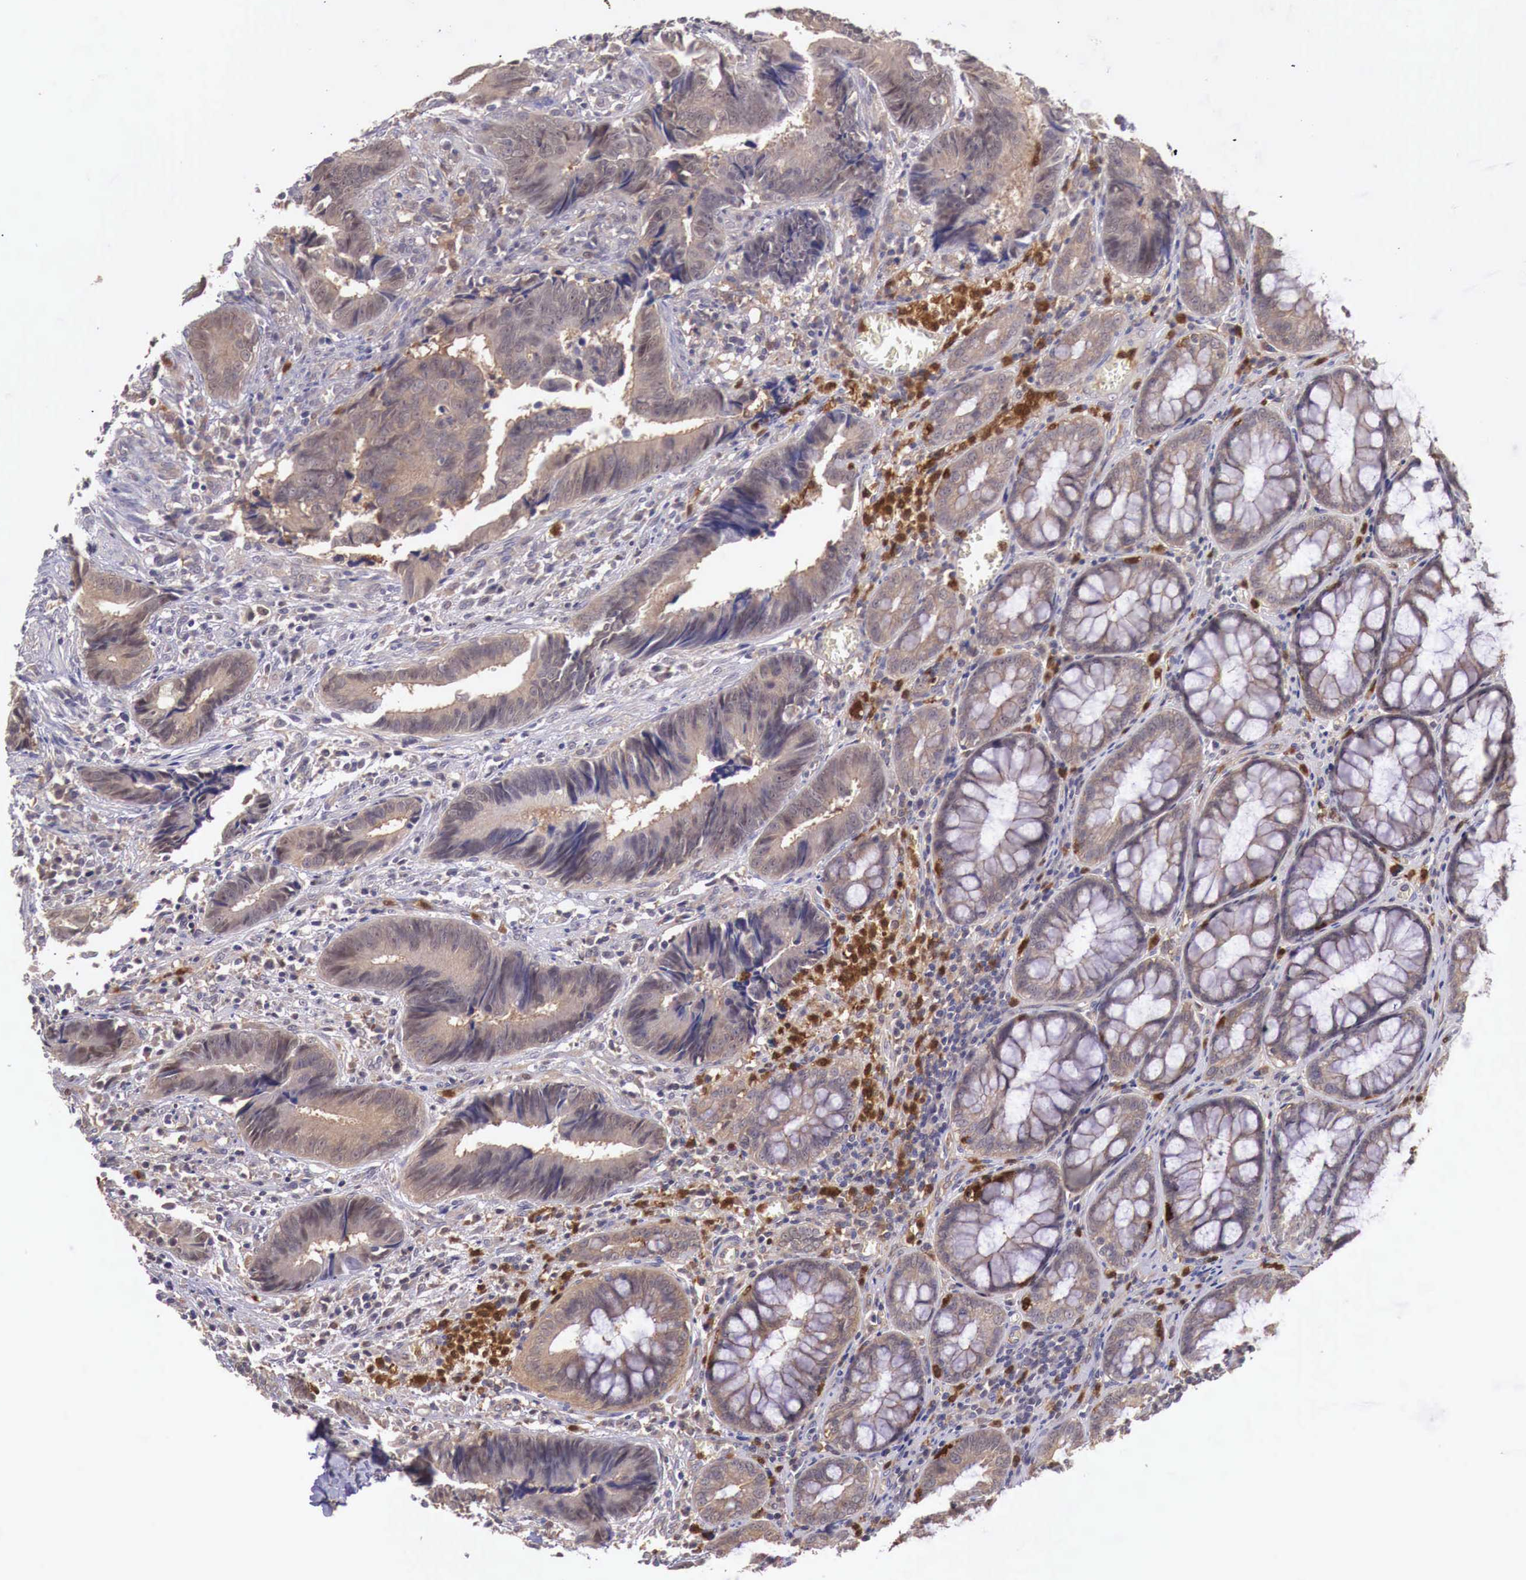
{"staining": {"intensity": "weak", "quantity": ">75%", "location": "cytoplasmic/membranous"}, "tissue": "colorectal cancer", "cell_type": "Tumor cells", "image_type": "cancer", "snomed": [{"axis": "morphology", "description": "Adenocarcinoma, NOS"}, {"axis": "topography", "description": "Rectum"}], "caption": "Immunohistochemistry (IHC) image of neoplastic tissue: colorectal cancer (adenocarcinoma) stained using immunohistochemistry (IHC) displays low levels of weak protein expression localized specifically in the cytoplasmic/membranous of tumor cells, appearing as a cytoplasmic/membranous brown color.", "gene": "GAB2", "patient": {"sex": "female", "age": 98}}